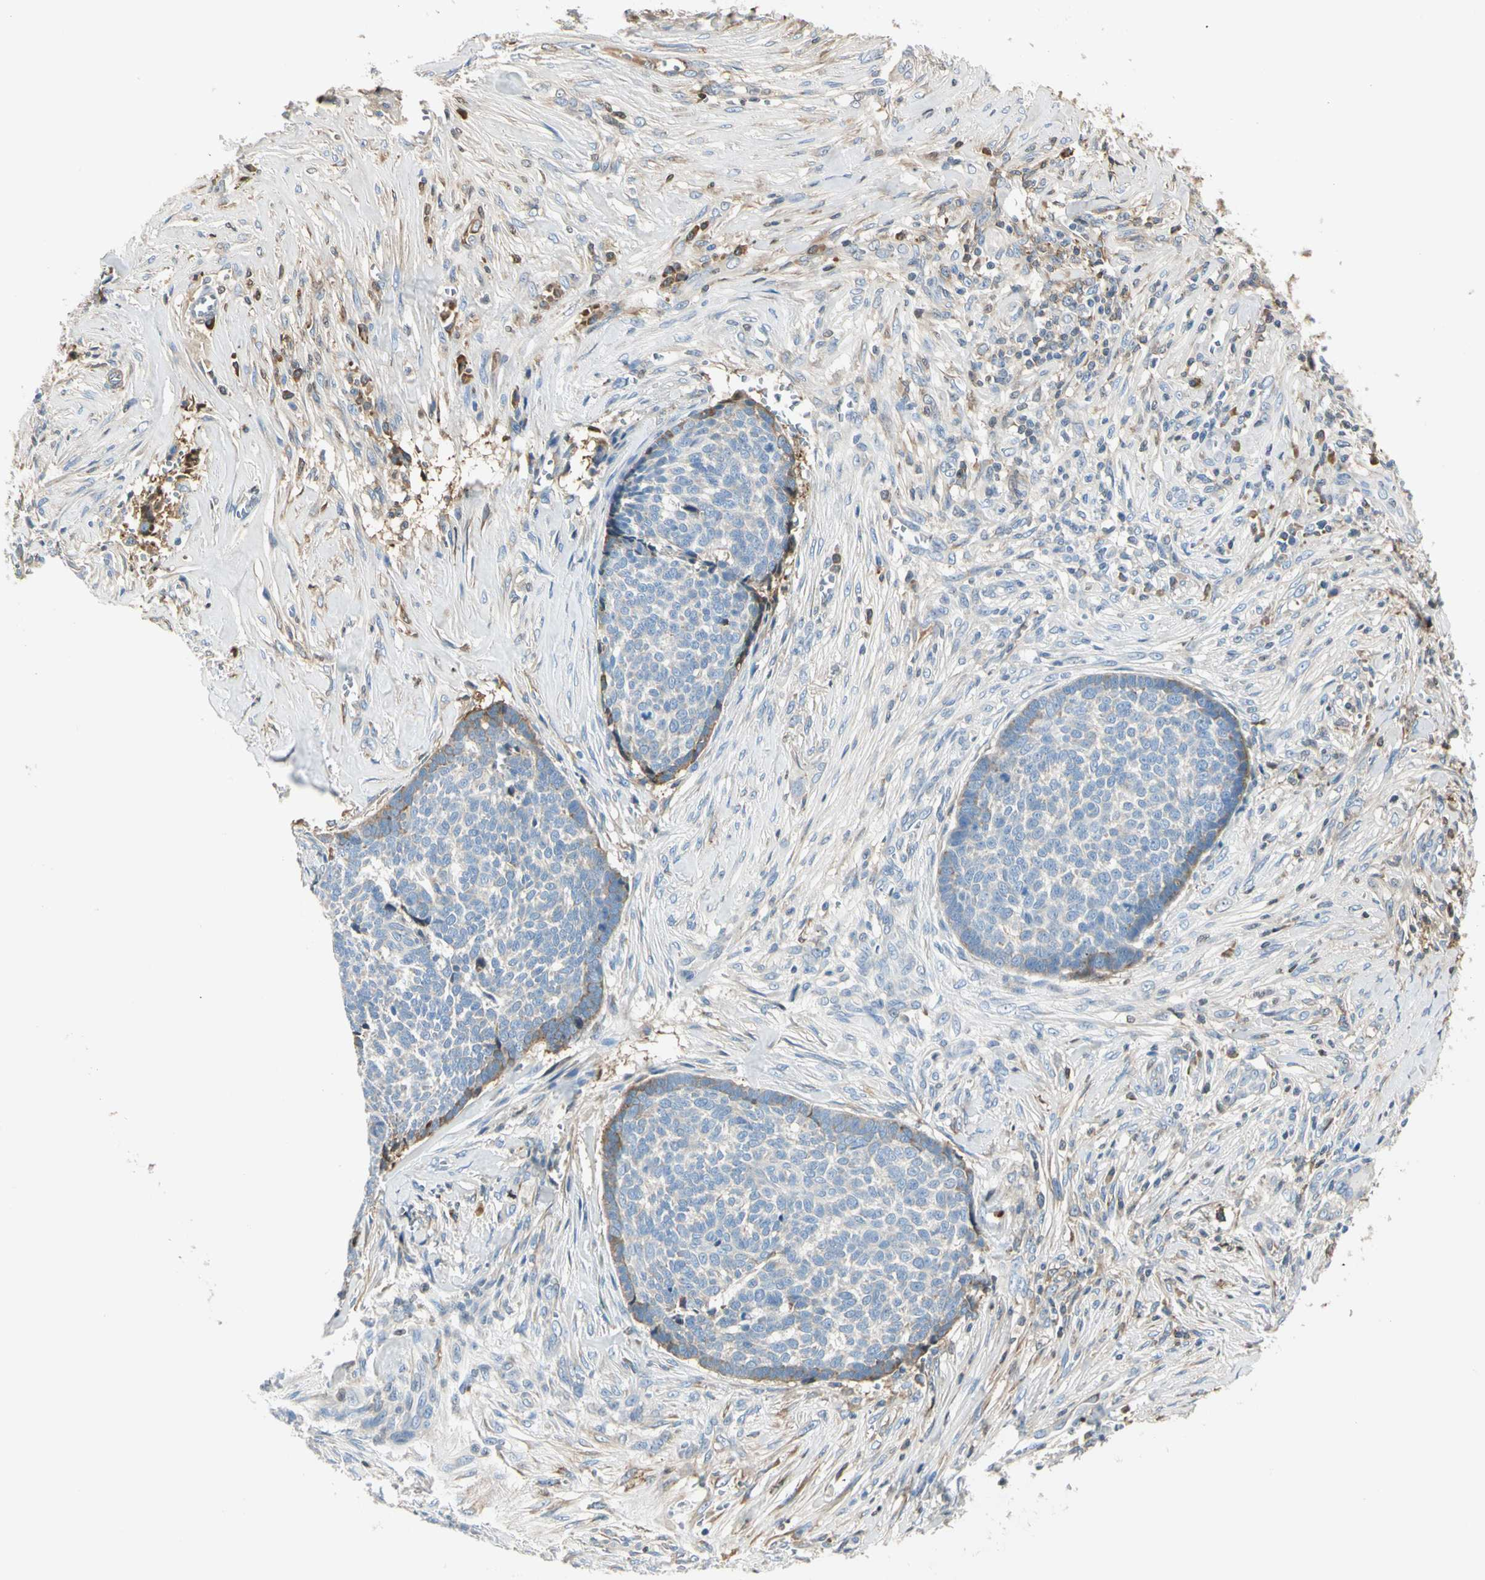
{"staining": {"intensity": "weak", "quantity": "25%-75%", "location": "cytoplasmic/membranous"}, "tissue": "skin cancer", "cell_type": "Tumor cells", "image_type": "cancer", "snomed": [{"axis": "morphology", "description": "Basal cell carcinoma"}, {"axis": "topography", "description": "Skin"}], "caption": "Skin cancer (basal cell carcinoma) stained with DAB (3,3'-diaminobenzidine) immunohistochemistry reveals low levels of weak cytoplasmic/membranous staining in approximately 25%-75% of tumor cells.", "gene": "LAMB3", "patient": {"sex": "male", "age": 84}}